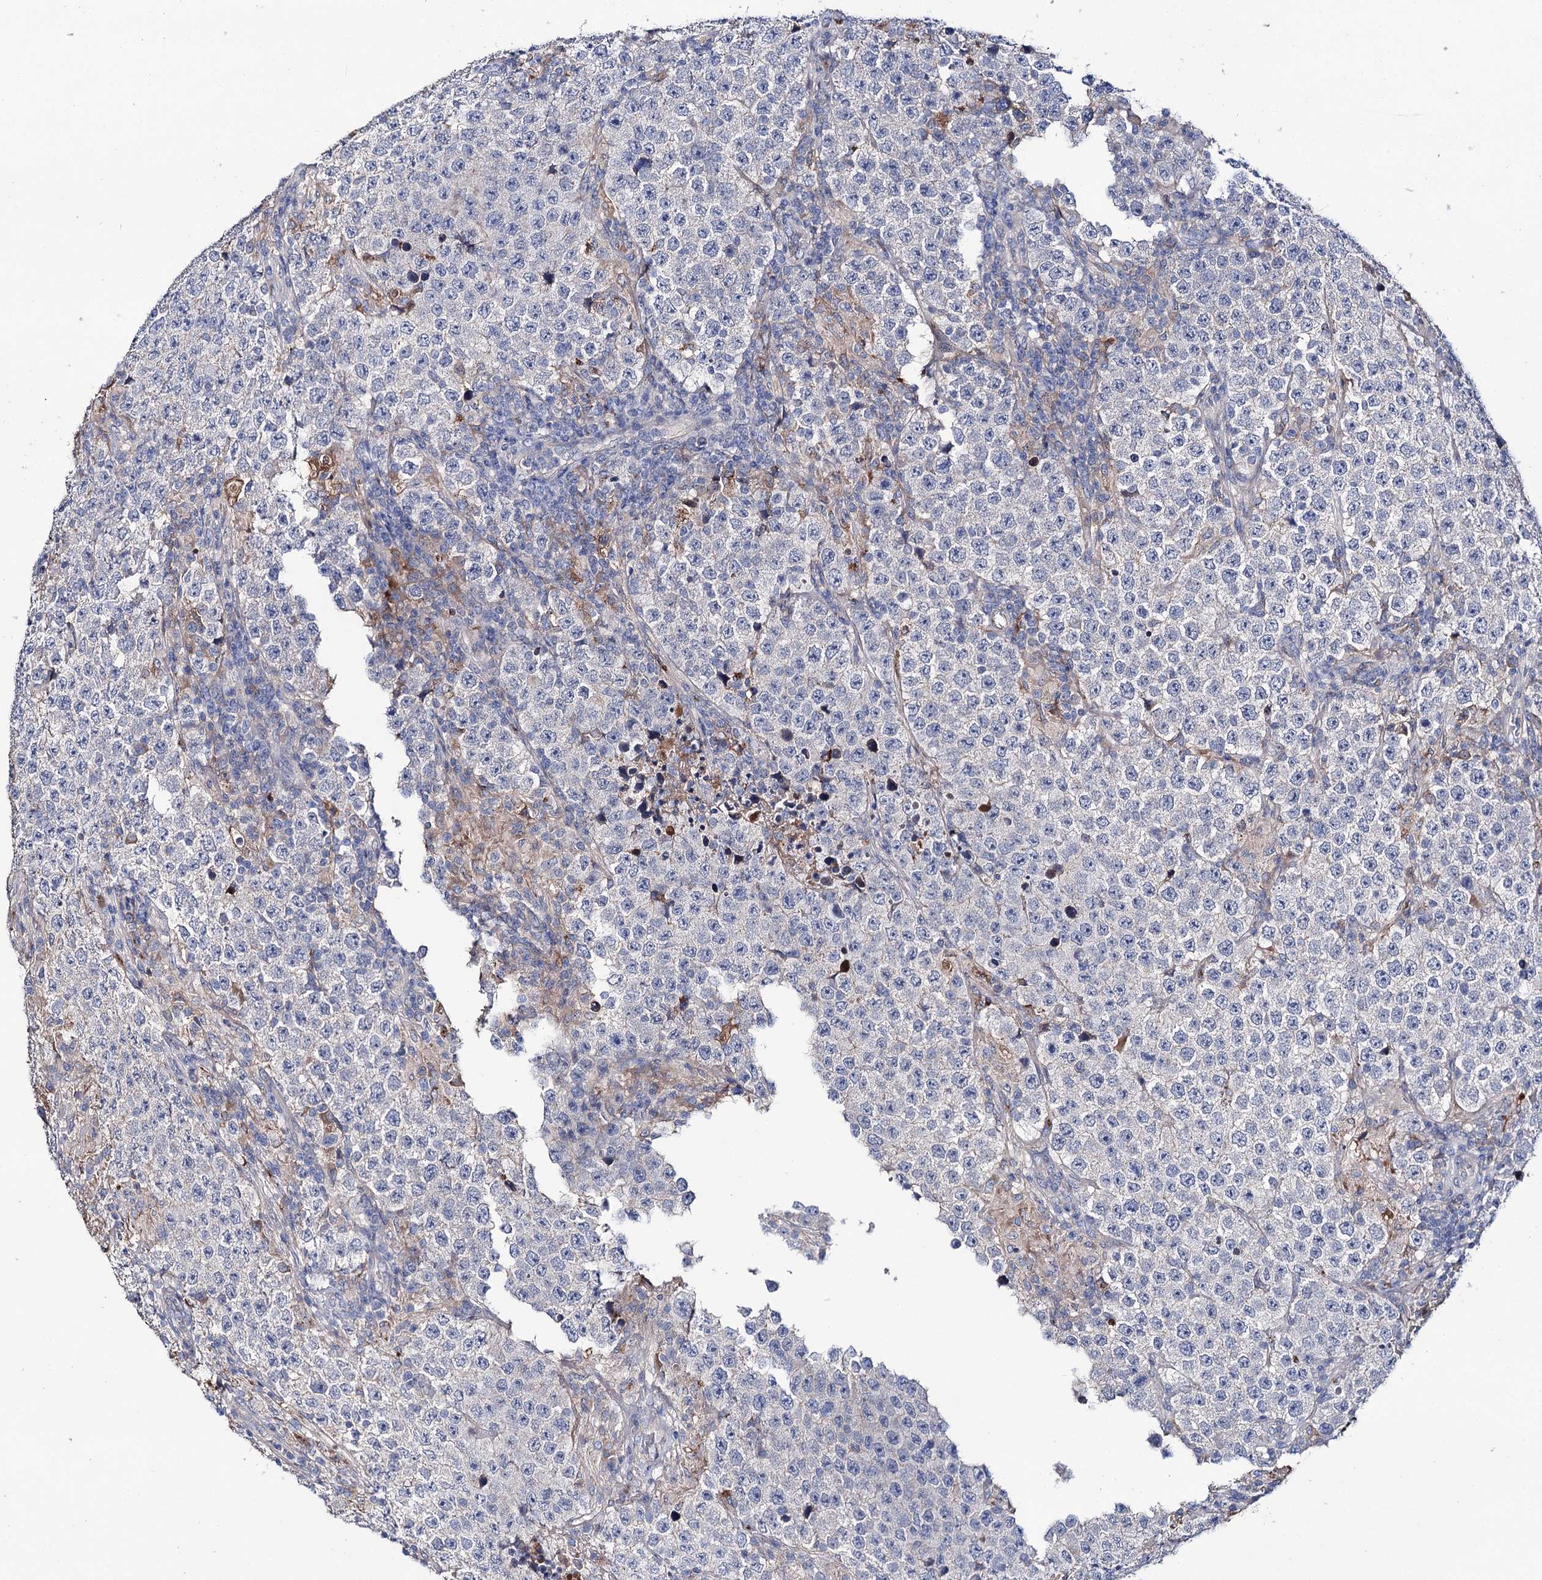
{"staining": {"intensity": "negative", "quantity": "none", "location": "none"}, "tissue": "testis cancer", "cell_type": "Tumor cells", "image_type": "cancer", "snomed": [{"axis": "morphology", "description": "Normal tissue, NOS"}, {"axis": "morphology", "description": "Urothelial carcinoma, High grade"}, {"axis": "morphology", "description": "Seminoma, NOS"}, {"axis": "morphology", "description": "Carcinoma, Embryonal, NOS"}, {"axis": "topography", "description": "Urinary bladder"}, {"axis": "topography", "description": "Testis"}], "caption": "Human high-grade urothelial carcinoma (testis) stained for a protein using immunohistochemistry (IHC) shows no staining in tumor cells.", "gene": "PPP1R32", "patient": {"sex": "male", "age": 41}}